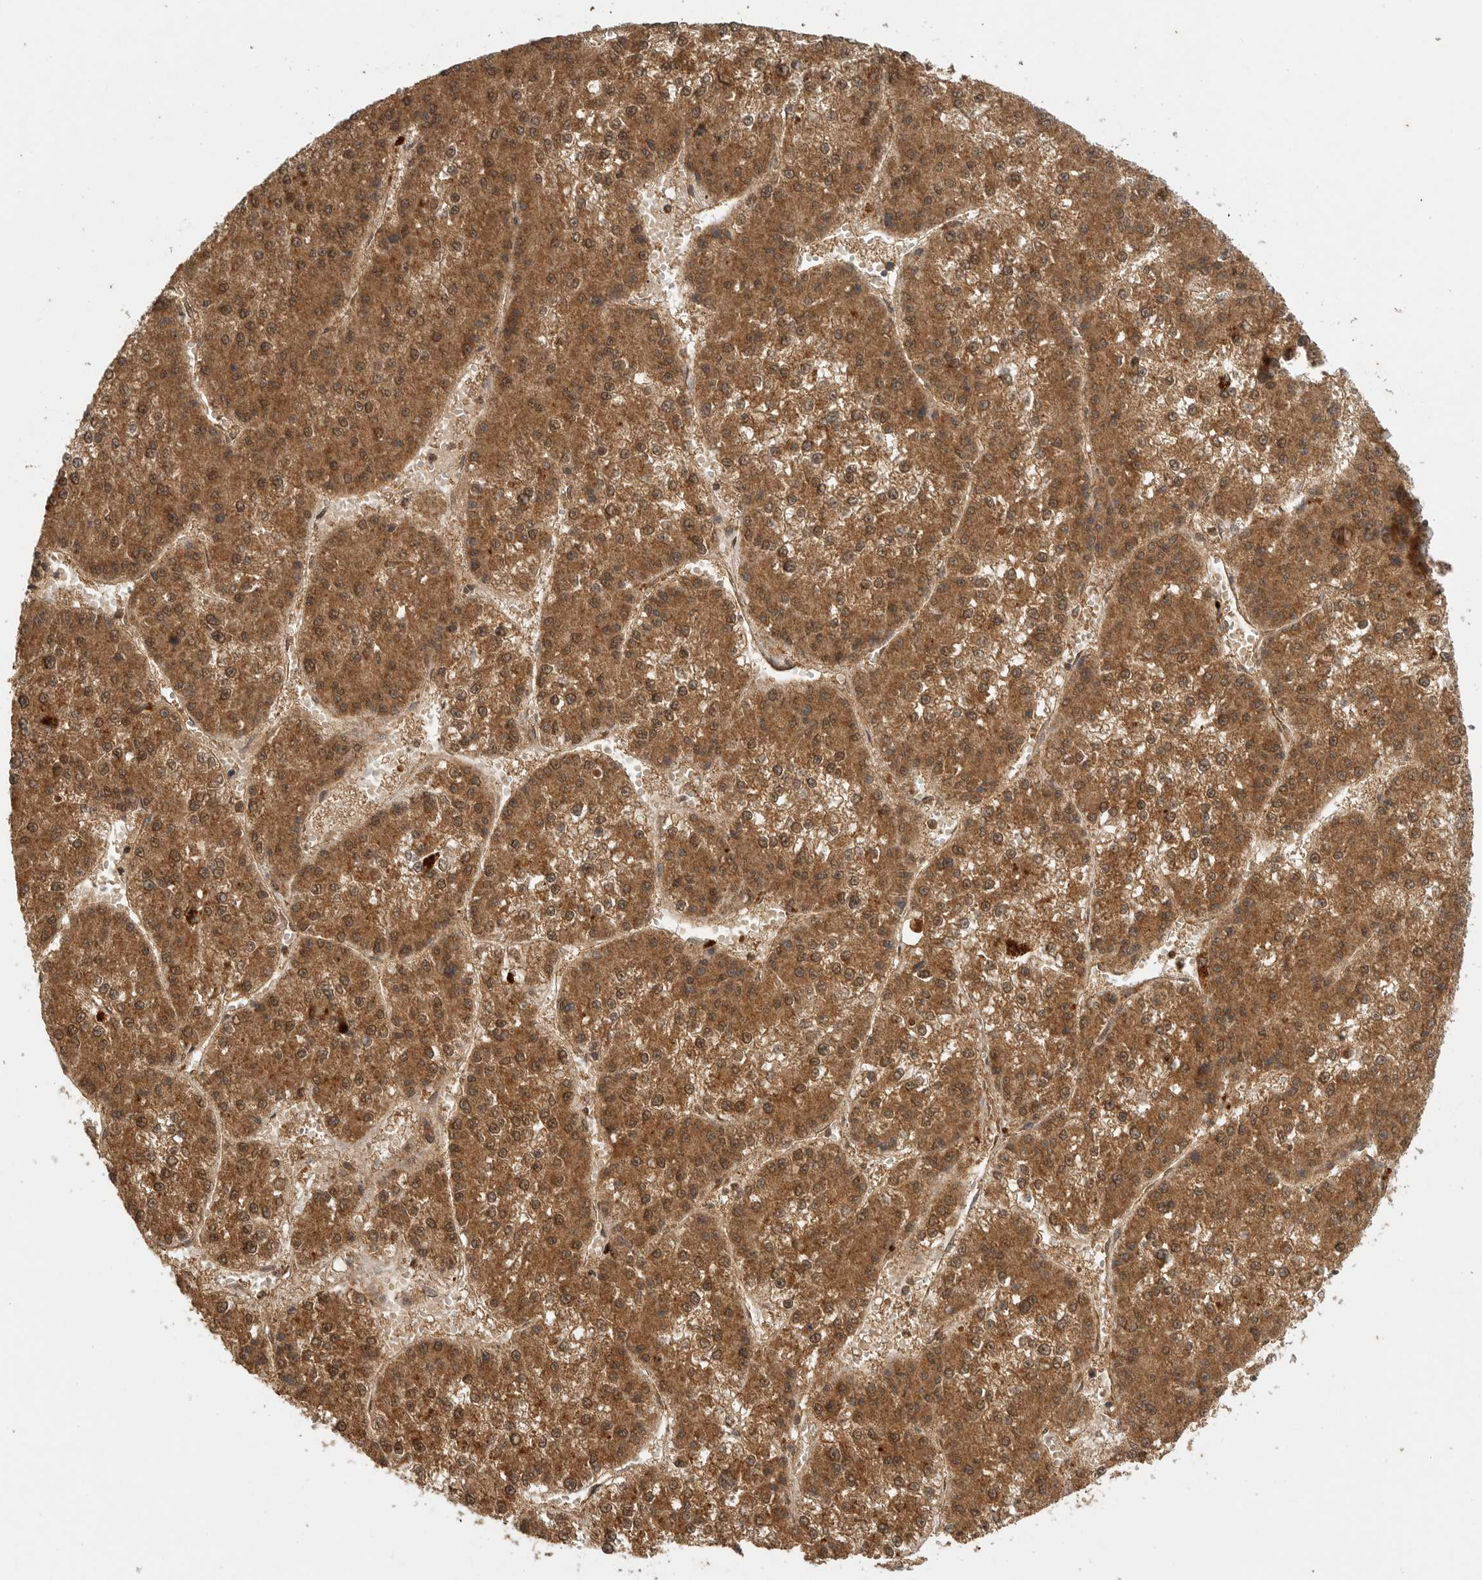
{"staining": {"intensity": "moderate", "quantity": ">75%", "location": "cytoplasmic/membranous"}, "tissue": "liver cancer", "cell_type": "Tumor cells", "image_type": "cancer", "snomed": [{"axis": "morphology", "description": "Carcinoma, Hepatocellular, NOS"}, {"axis": "topography", "description": "Liver"}], "caption": "High-power microscopy captured an IHC micrograph of liver cancer (hepatocellular carcinoma), revealing moderate cytoplasmic/membranous positivity in about >75% of tumor cells. Immunohistochemistry stains the protein in brown and the nuclei are stained blue.", "gene": "ICOSLG", "patient": {"sex": "female", "age": 73}}